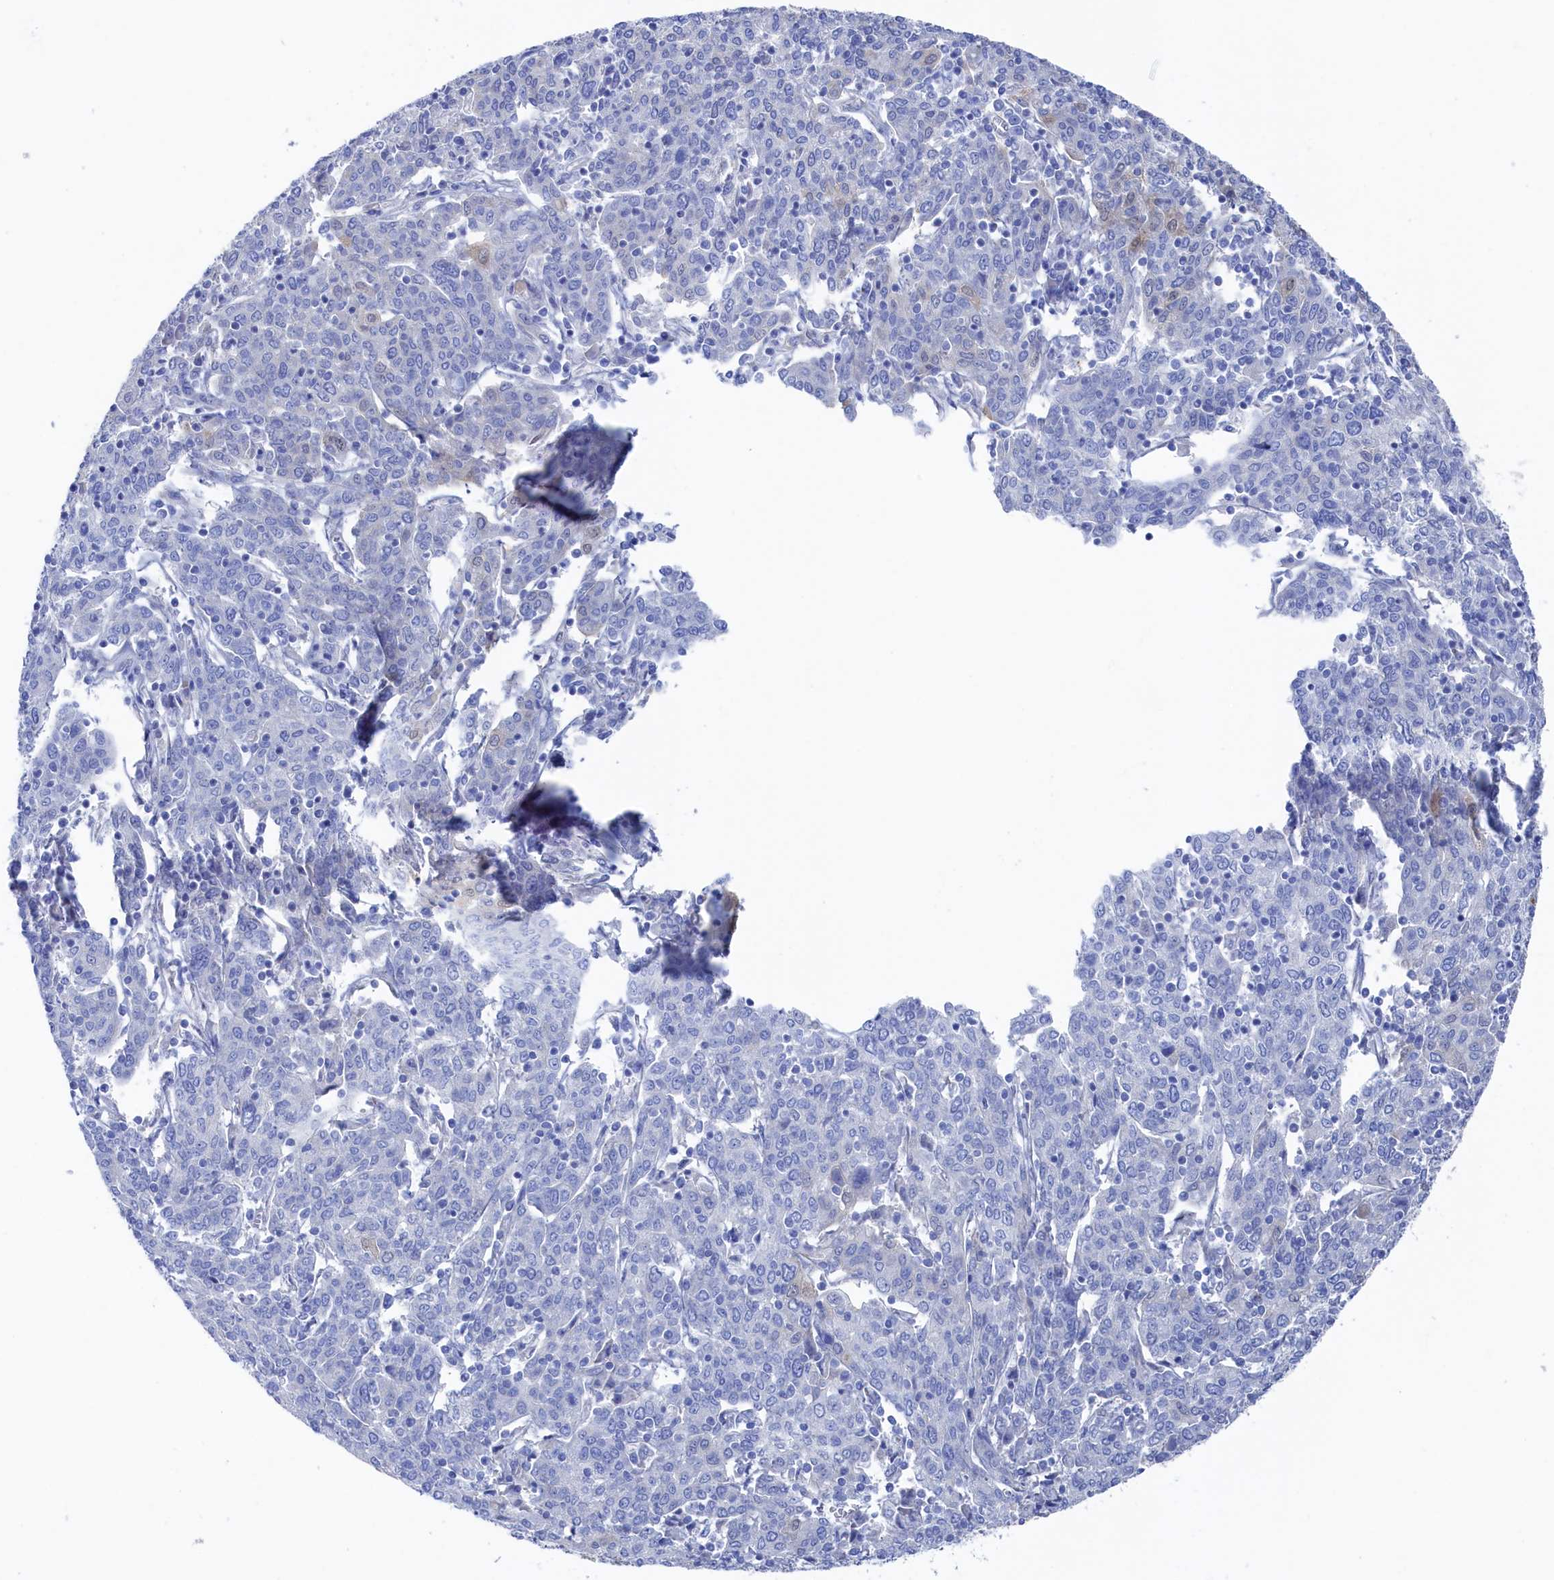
{"staining": {"intensity": "negative", "quantity": "none", "location": "none"}, "tissue": "cervical cancer", "cell_type": "Tumor cells", "image_type": "cancer", "snomed": [{"axis": "morphology", "description": "Squamous cell carcinoma, NOS"}, {"axis": "topography", "description": "Cervix"}], "caption": "The immunohistochemistry histopathology image has no significant staining in tumor cells of squamous cell carcinoma (cervical) tissue.", "gene": "TMOD2", "patient": {"sex": "female", "age": 67}}